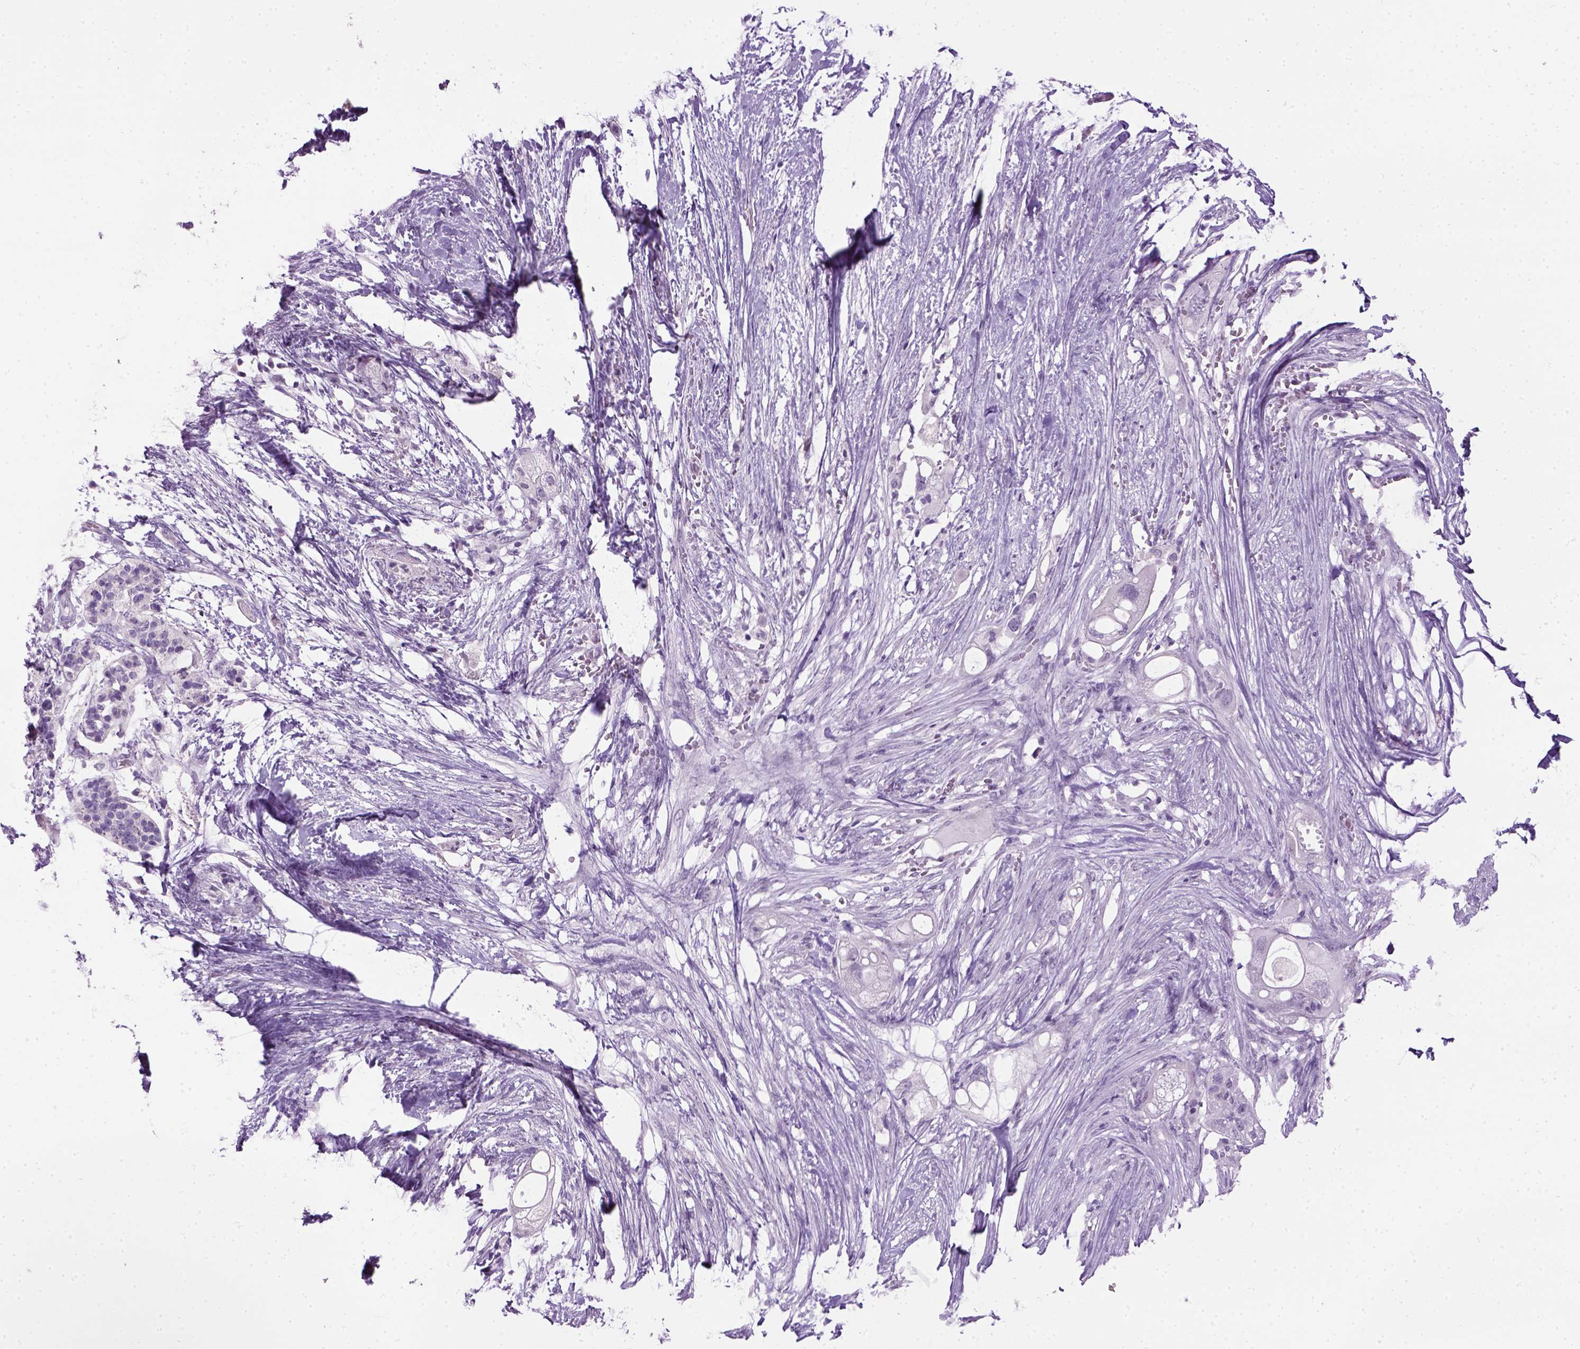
{"staining": {"intensity": "negative", "quantity": "none", "location": "none"}, "tissue": "pancreatic cancer", "cell_type": "Tumor cells", "image_type": "cancer", "snomed": [{"axis": "morphology", "description": "Adenocarcinoma, NOS"}, {"axis": "topography", "description": "Pancreas"}], "caption": "The immunohistochemistry (IHC) histopathology image has no significant positivity in tumor cells of pancreatic cancer (adenocarcinoma) tissue. (Stains: DAB immunohistochemistry (IHC) with hematoxylin counter stain, Microscopy: brightfield microscopy at high magnification).", "gene": "GABRB2", "patient": {"sex": "female", "age": 72}}